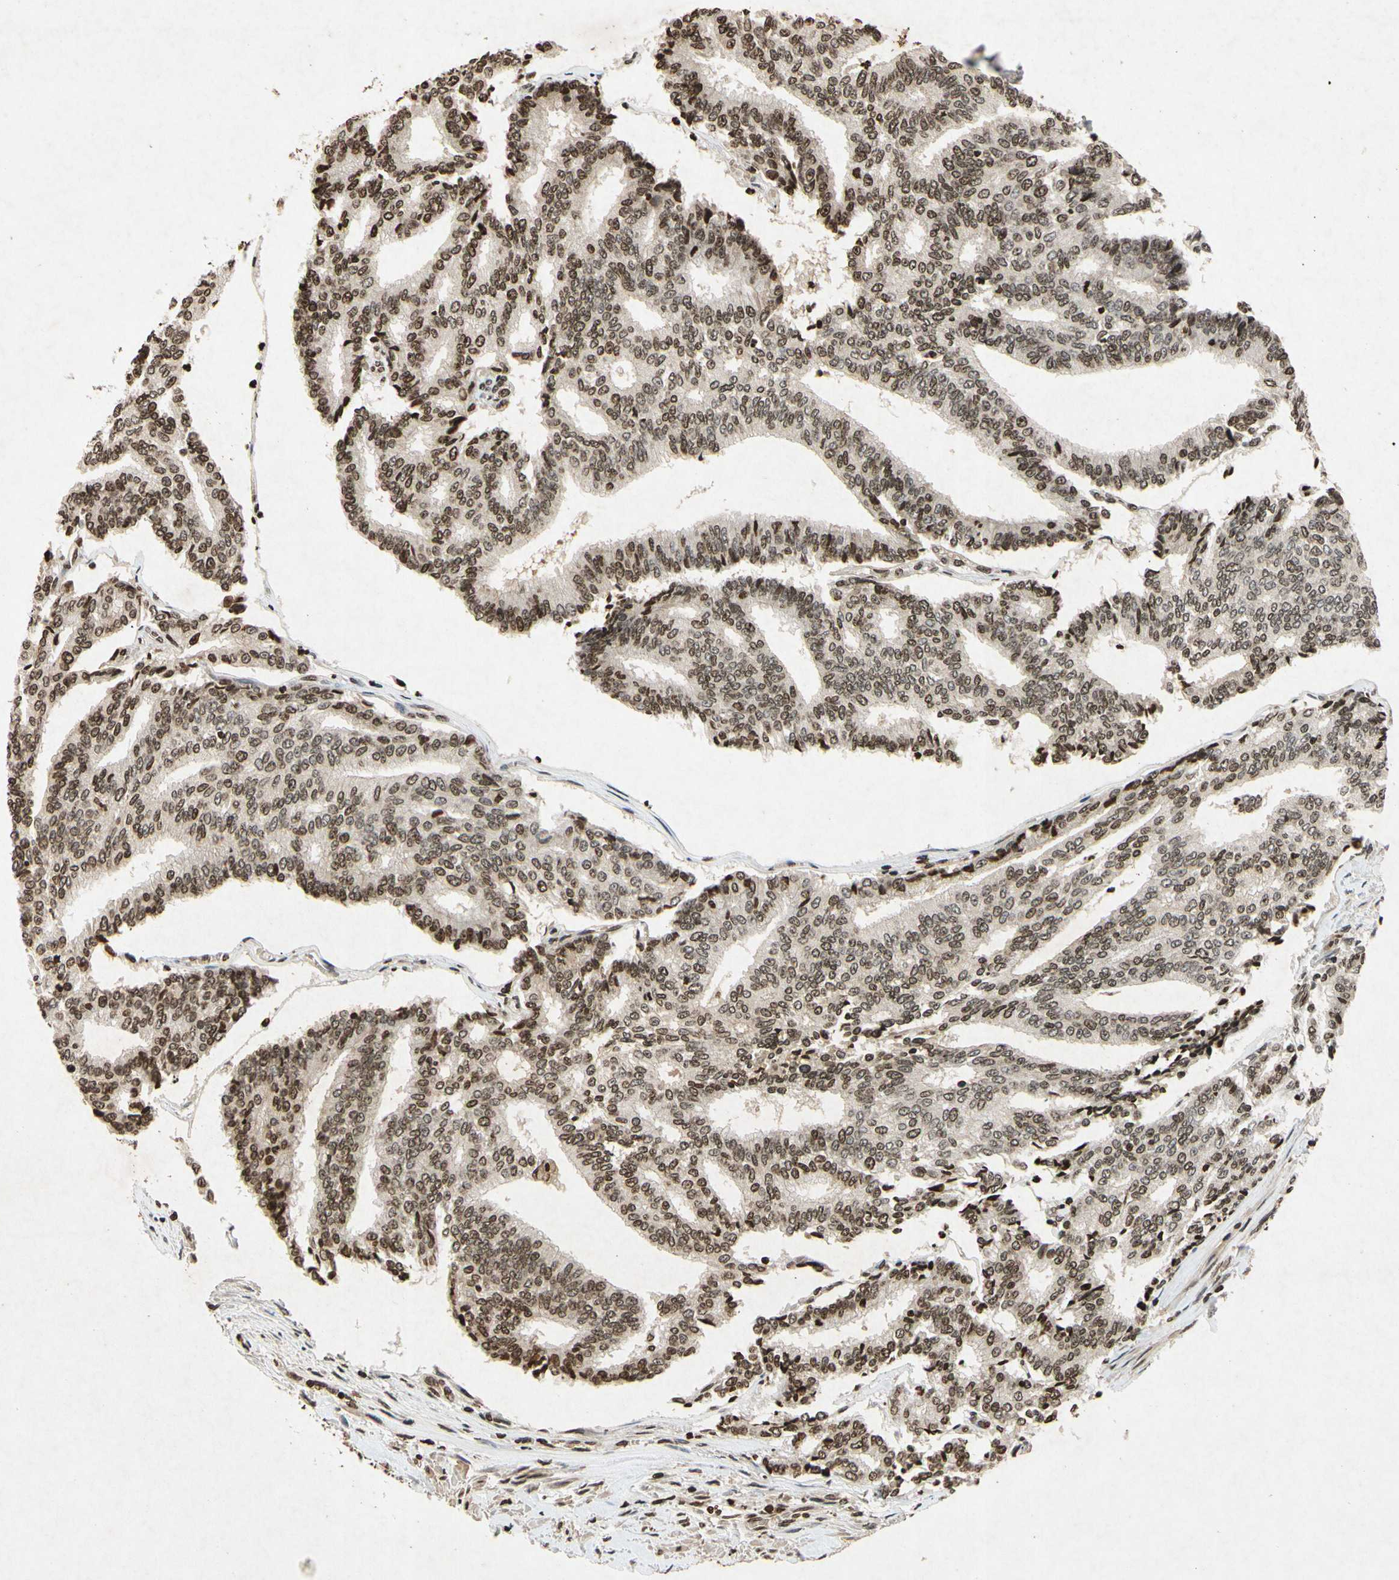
{"staining": {"intensity": "strong", "quantity": ">75%", "location": "nuclear"}, "tissue": "prostate cancer", "cell_type": "Tumor cells", "image_type": "cancer", "snomed": [{"axis": "morphology", "description": "Adenocarcinoma, High grade"}, {"axis": "topography", "description": "Prostate"}], "caption": "This image demonstrates high-grade adenocarcinoma (prostate) stained with immunohistochemistry to label a protein in brown. The nuclear of tumor cells show strong positivity for the protein. Nuclei are counter-stained blue.", "gene": "HOXB3", "patient": {"sex": "male", "age": 55}}